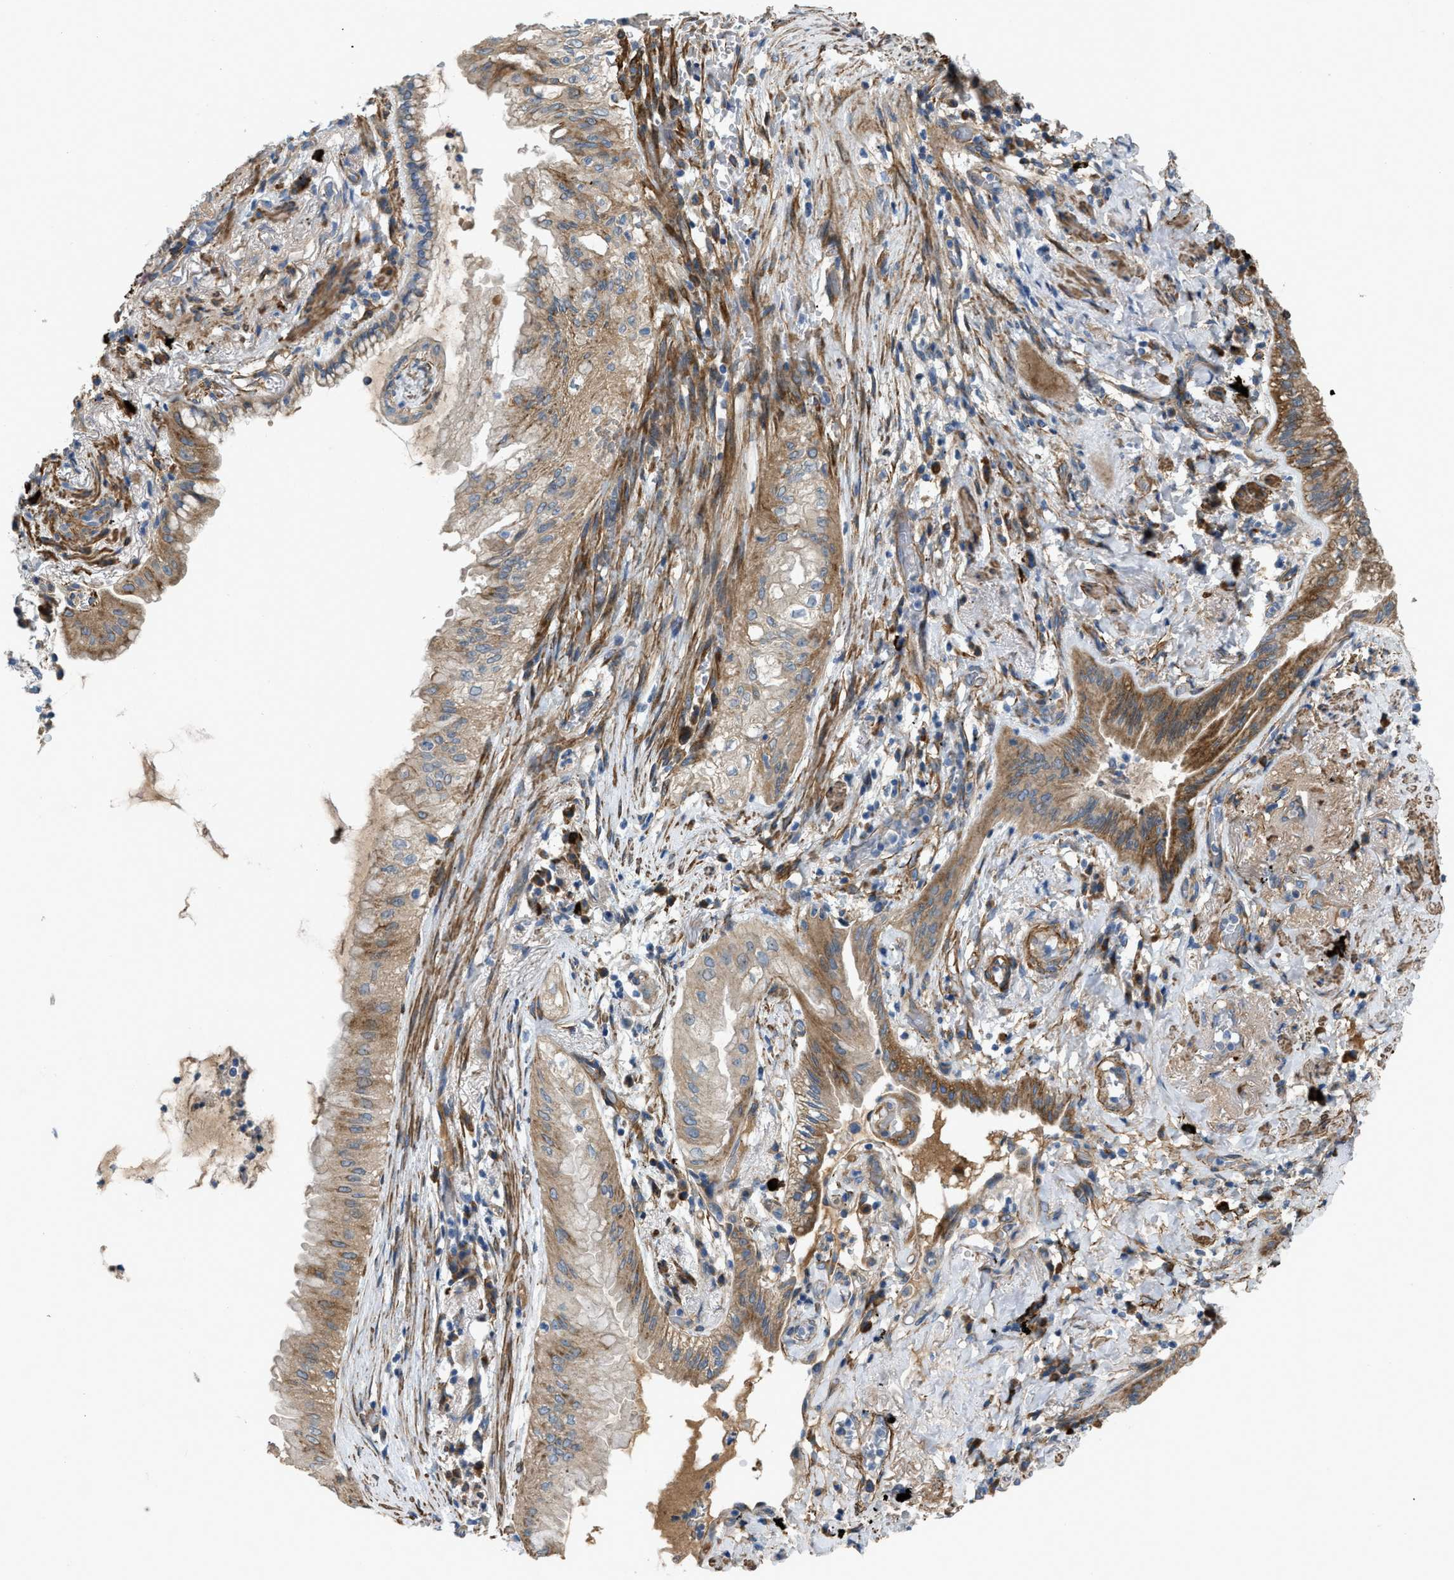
{"staining": {"intensity": "moderate", "quantity": ">75%", "location": "cytoplasmic/membranous"}, "tissue": "lung cancer", "cell_type": "Tumor cells", "image_type": "cancer", "snomed": [{"axis": "morphology", "description": "Normal tissue, NOS"}, {"axis": "morphology", "description": "Adenocarcinoma, NOS"}, {"axis": "topography", "description": "Bronchus"}, {"axis": "topography", "description": "Lung"}], "caption": "Immunohistochemical staining of human lung cancer displays moderate cytoplasmic/membranous protein positivity in about >75% of tumor cells.", "gene": "BMPR1A", "patient": {"sex": "female", "age": 70}}